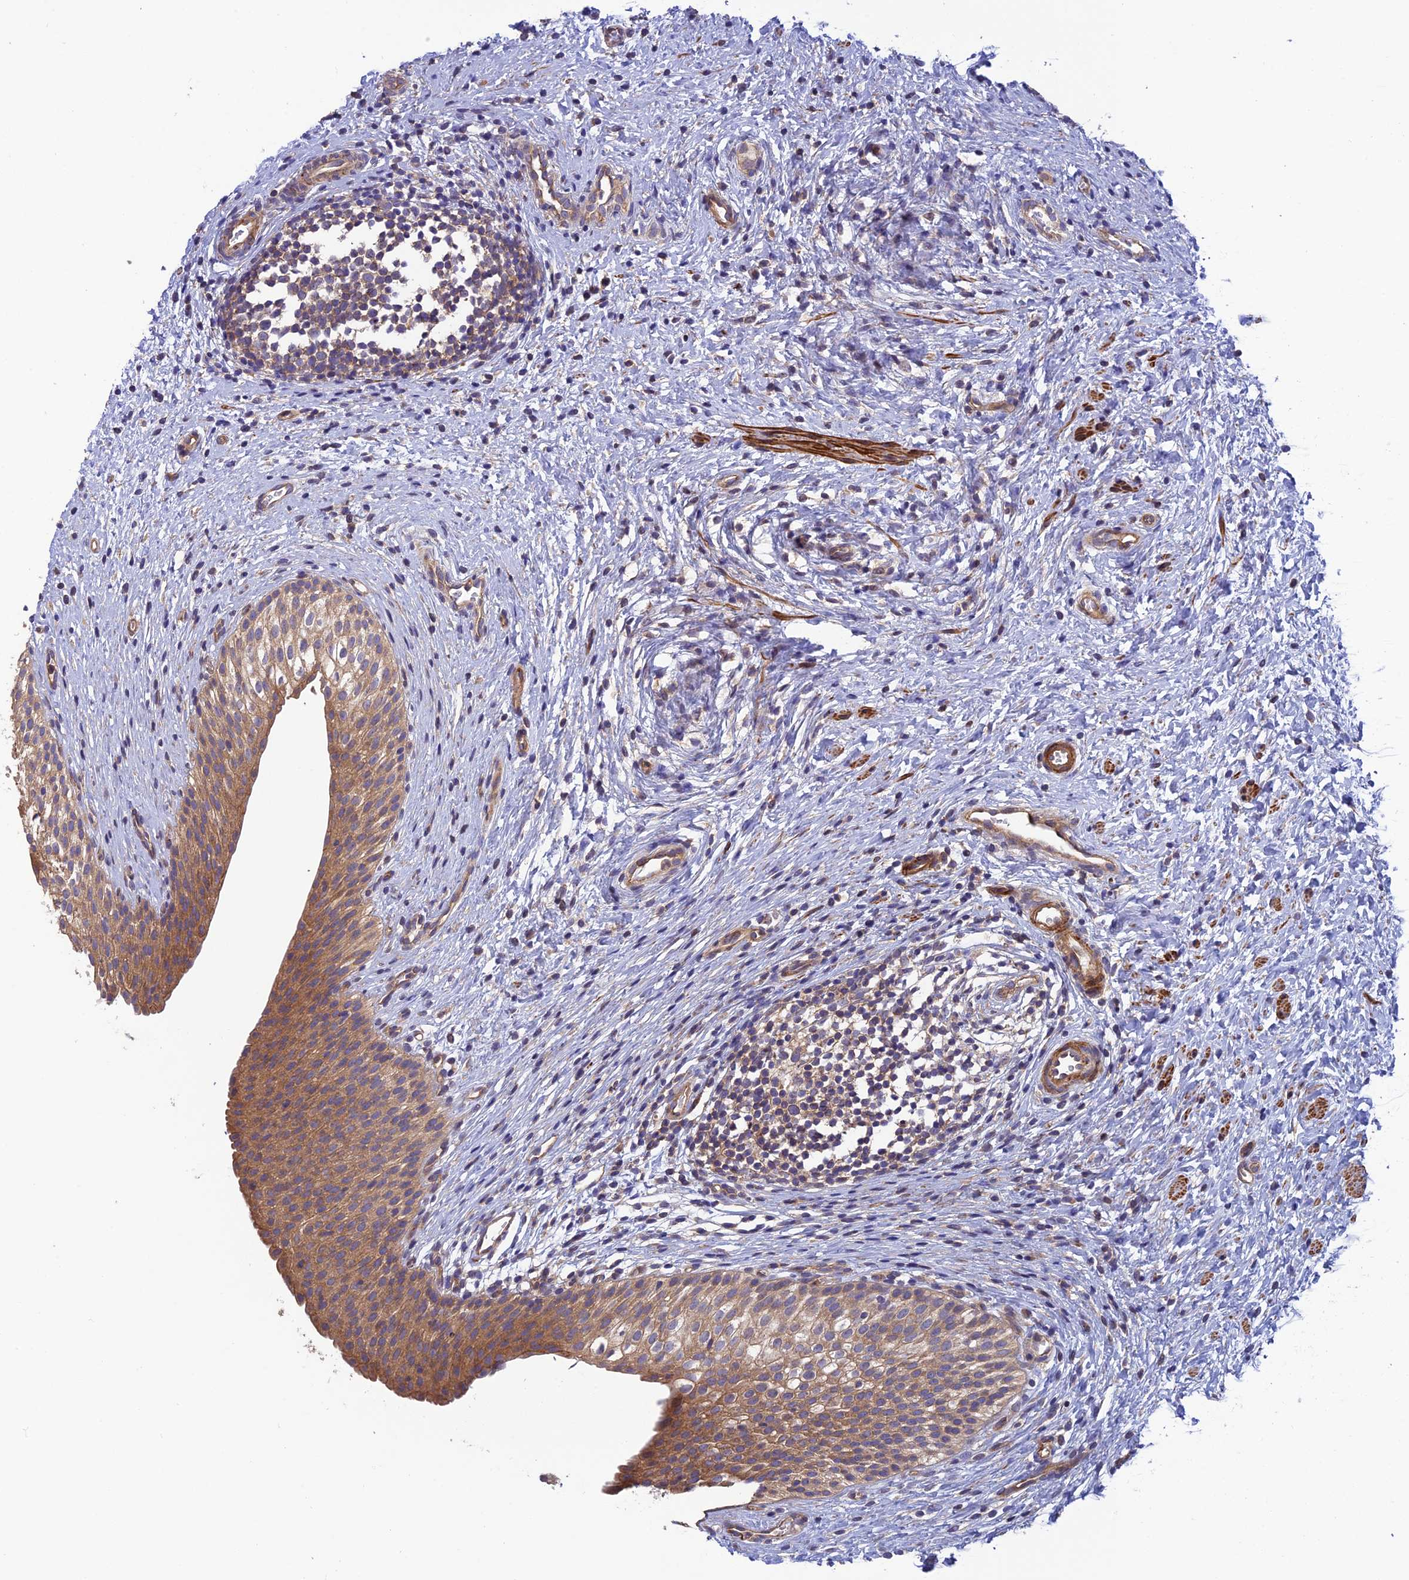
{"staining": {"intensity": "moderate", "quantity": ">75%", "location": "cytoplasmic/membranous"}, "tissue": "urinary bladder", "cell_type": "Urothelial cells", "image_type": "normal", "snomed": [{"axis": "morphology", "description": "Normal tissue, NOS"}, {"axis": "topography", "description": "Urinary bladder"}], "caption": "A photomicrograph of urinary bladder stained for a protein shows moderate cytoplasmic/membranous brown staining in urothelial cells.", "gene": "ADAMTS15", "patient": {"sex": "male", "age": 1}}